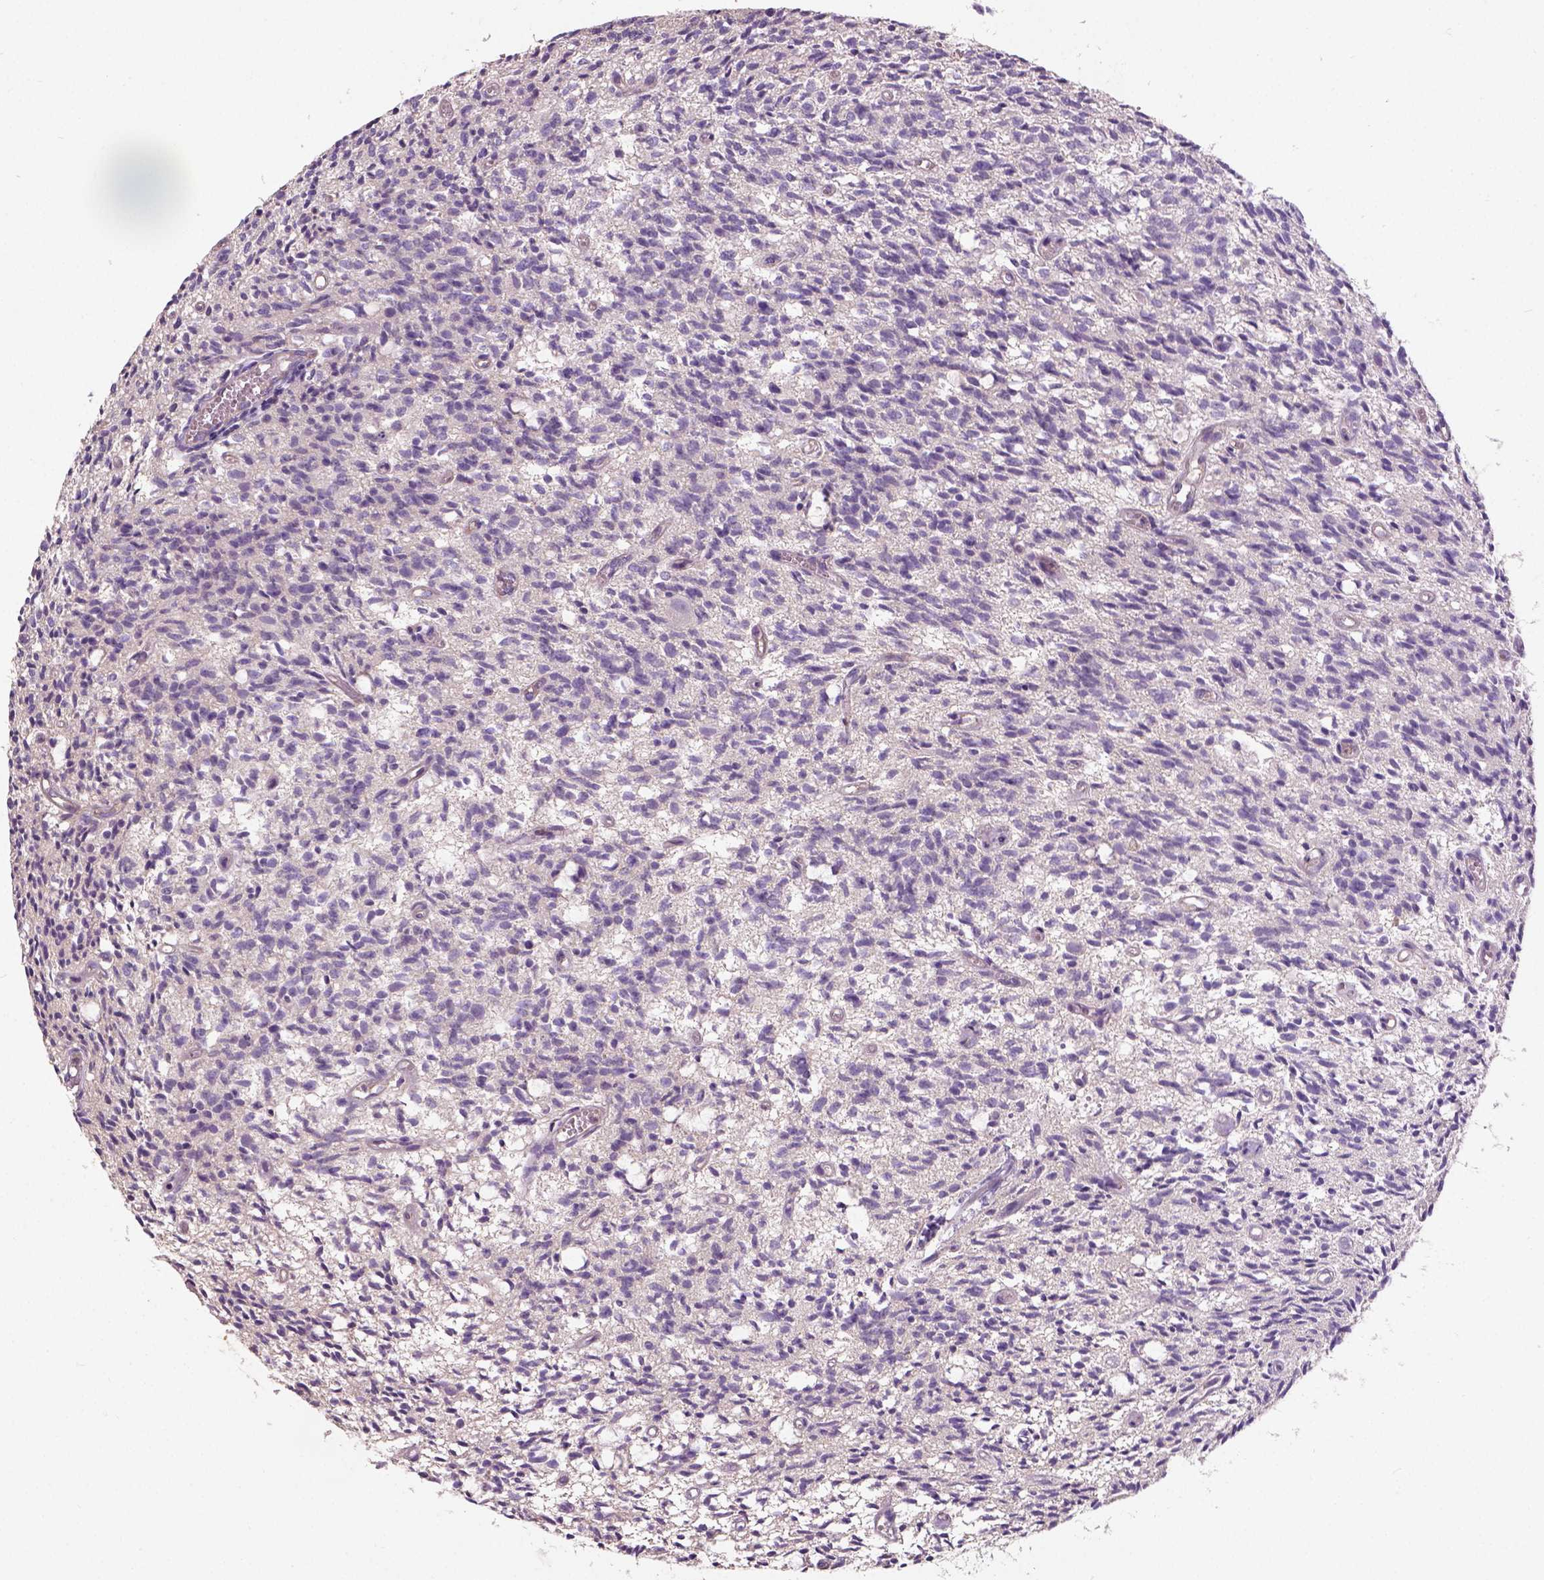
{"staining": {"intensity": "weak", "quantity": "25%-75%", "location": "cytoplasmic/membranous"}, "tissue": "glioma", "cell_type": "Tumor cells", "image_type": "cancer", "snomed": [{"axis": "morphology", "description": "Glioma, malignant, Low grade"}, {"axis": "topography", "description": "Brain"}], "caption": "Protein expression analysis of human glioma reveals weak cytoplasmic/membranous positivity in approximately 25%-75% of tumor cells. Using DAB (brown) and hematoxylin (blue) stains, captured at high magnification using brightfield microscopy.", "gene": "CRACR2A", "patient": {"sex": "male", "age": 64}}